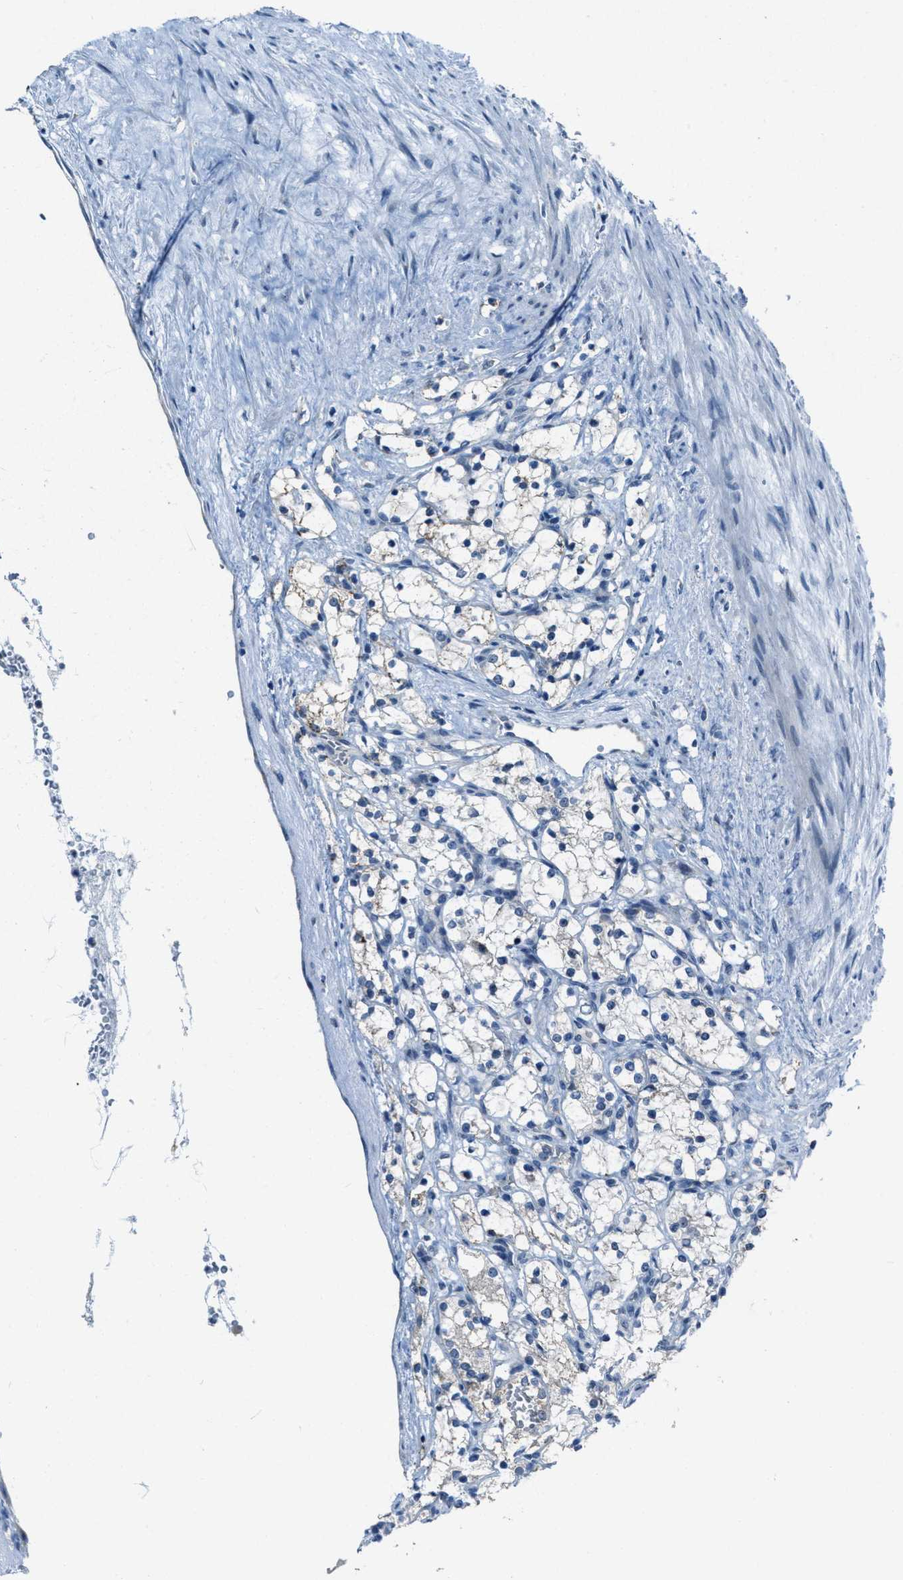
{"staining": {"intensity": "negative", "quantity": "none", "location": "none"}, "tissue": "renal cancer", "cell_type": "Tumor cells", "image_type": "cancer", "snomed": [{"axis": "morphology", "description": "Adenocarcinoma, NOS"}, {"axis": "topography", "description": "Kidney"}], "caption": "Tumor cells show no significant staining in renal cancer (adenocarcinoma). (DAB IHC, high magnification).", "gene": "CDON", "patient": {"sex": "female", "age": 69}}